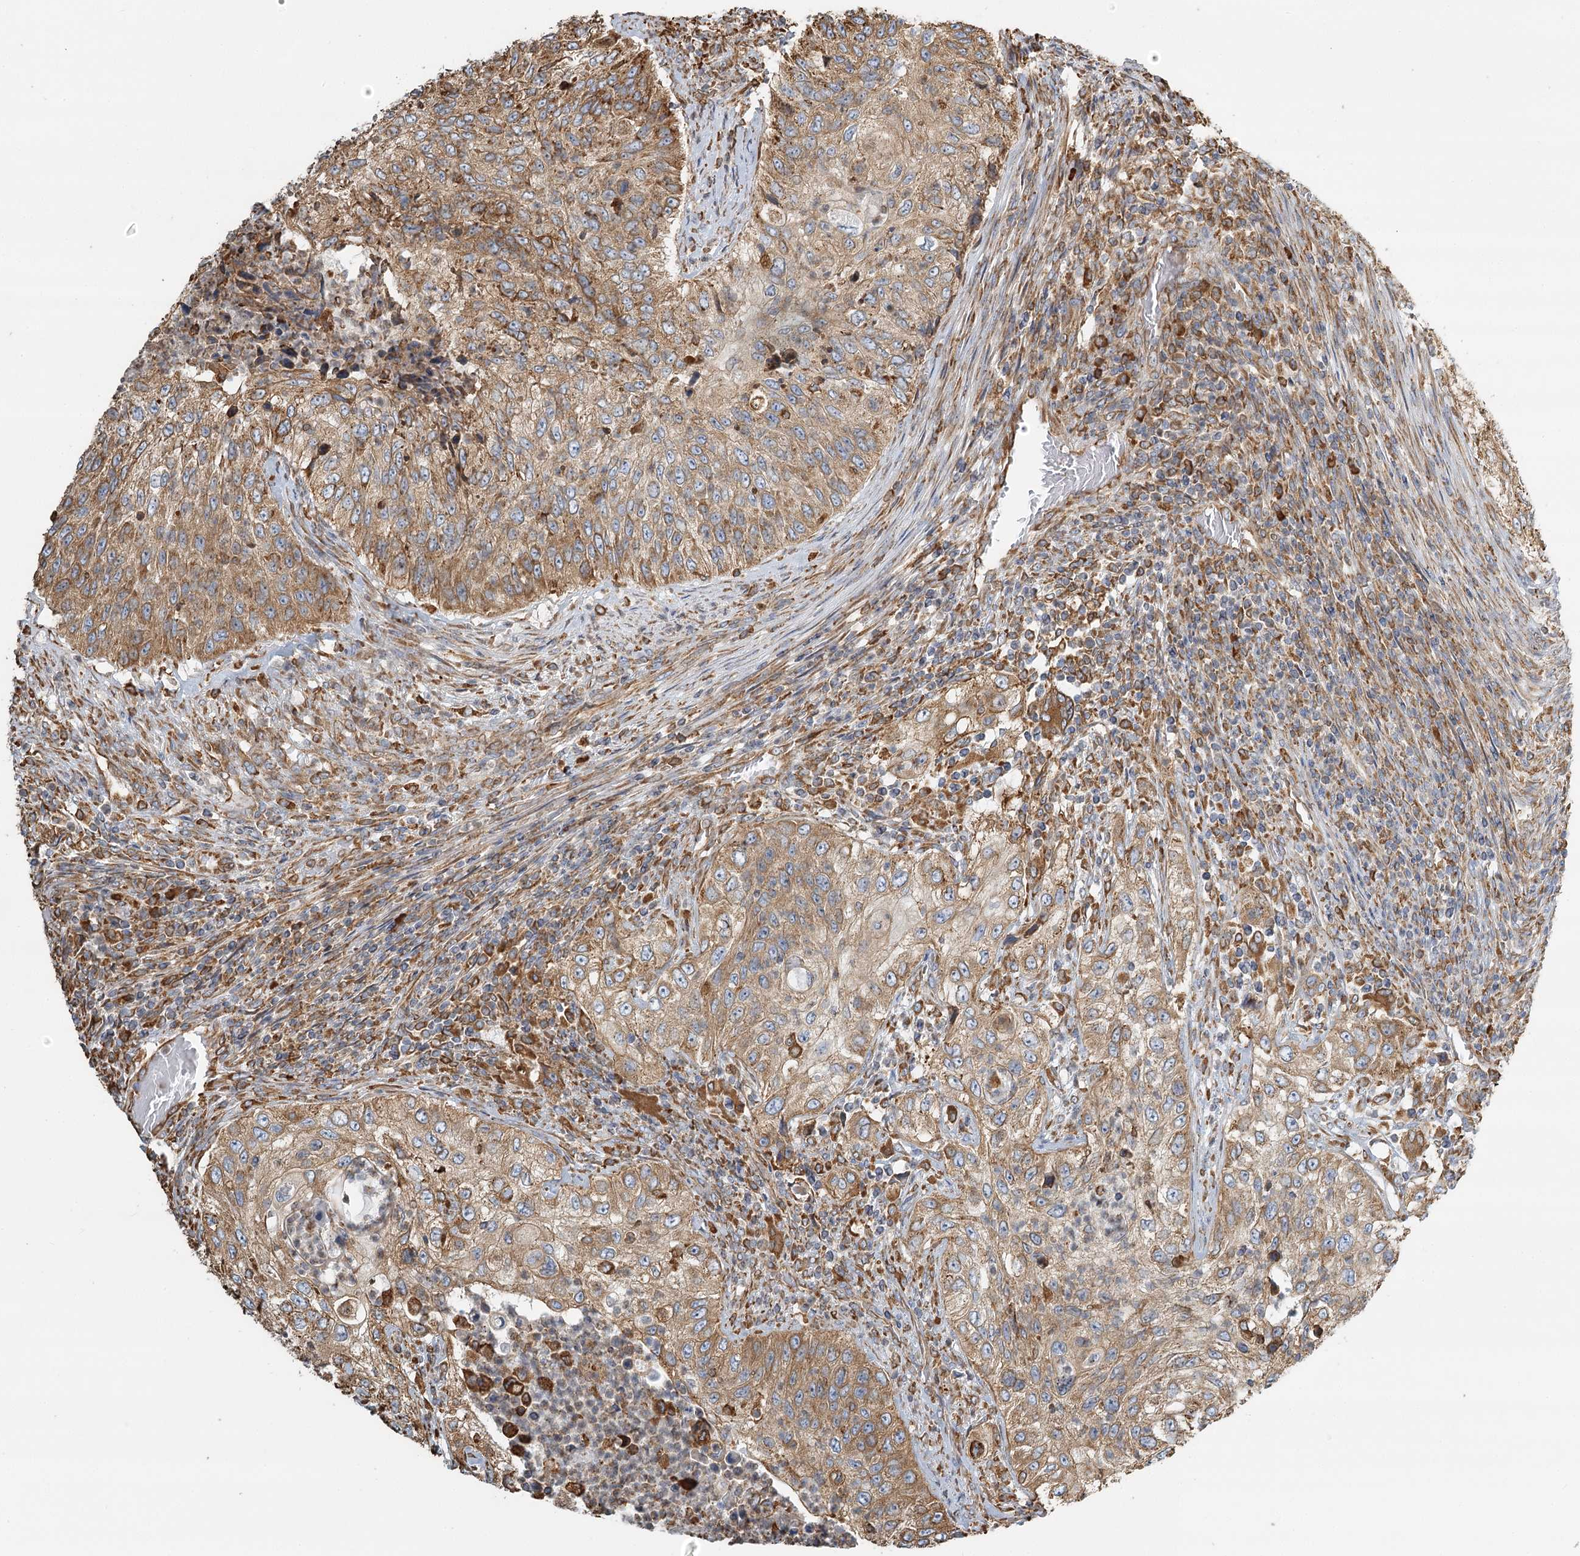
{"staining": {"intensity": "moderate", "quantity": ">75%", "location": "cytoplasmic/membranous"}, "tissue": "urothelial cancer", "cell_type": "Tumor cells", "image_type": "cancer", "snomed": [{"axis": "morphology", "description": "Urothelial carcinoma, High grade"}, {"axis": "topography", "description": "Urinary bladder"}], "caption": "A high-resolution image shows immunohistochemistry staining of high-grade urothelial carcinoma, which shows moderate cytoplasmic/membranous positivity in about >75% of tumor cells.", "gene": "TAS1R1", "patient": {"sex": "female", "age": 60}}